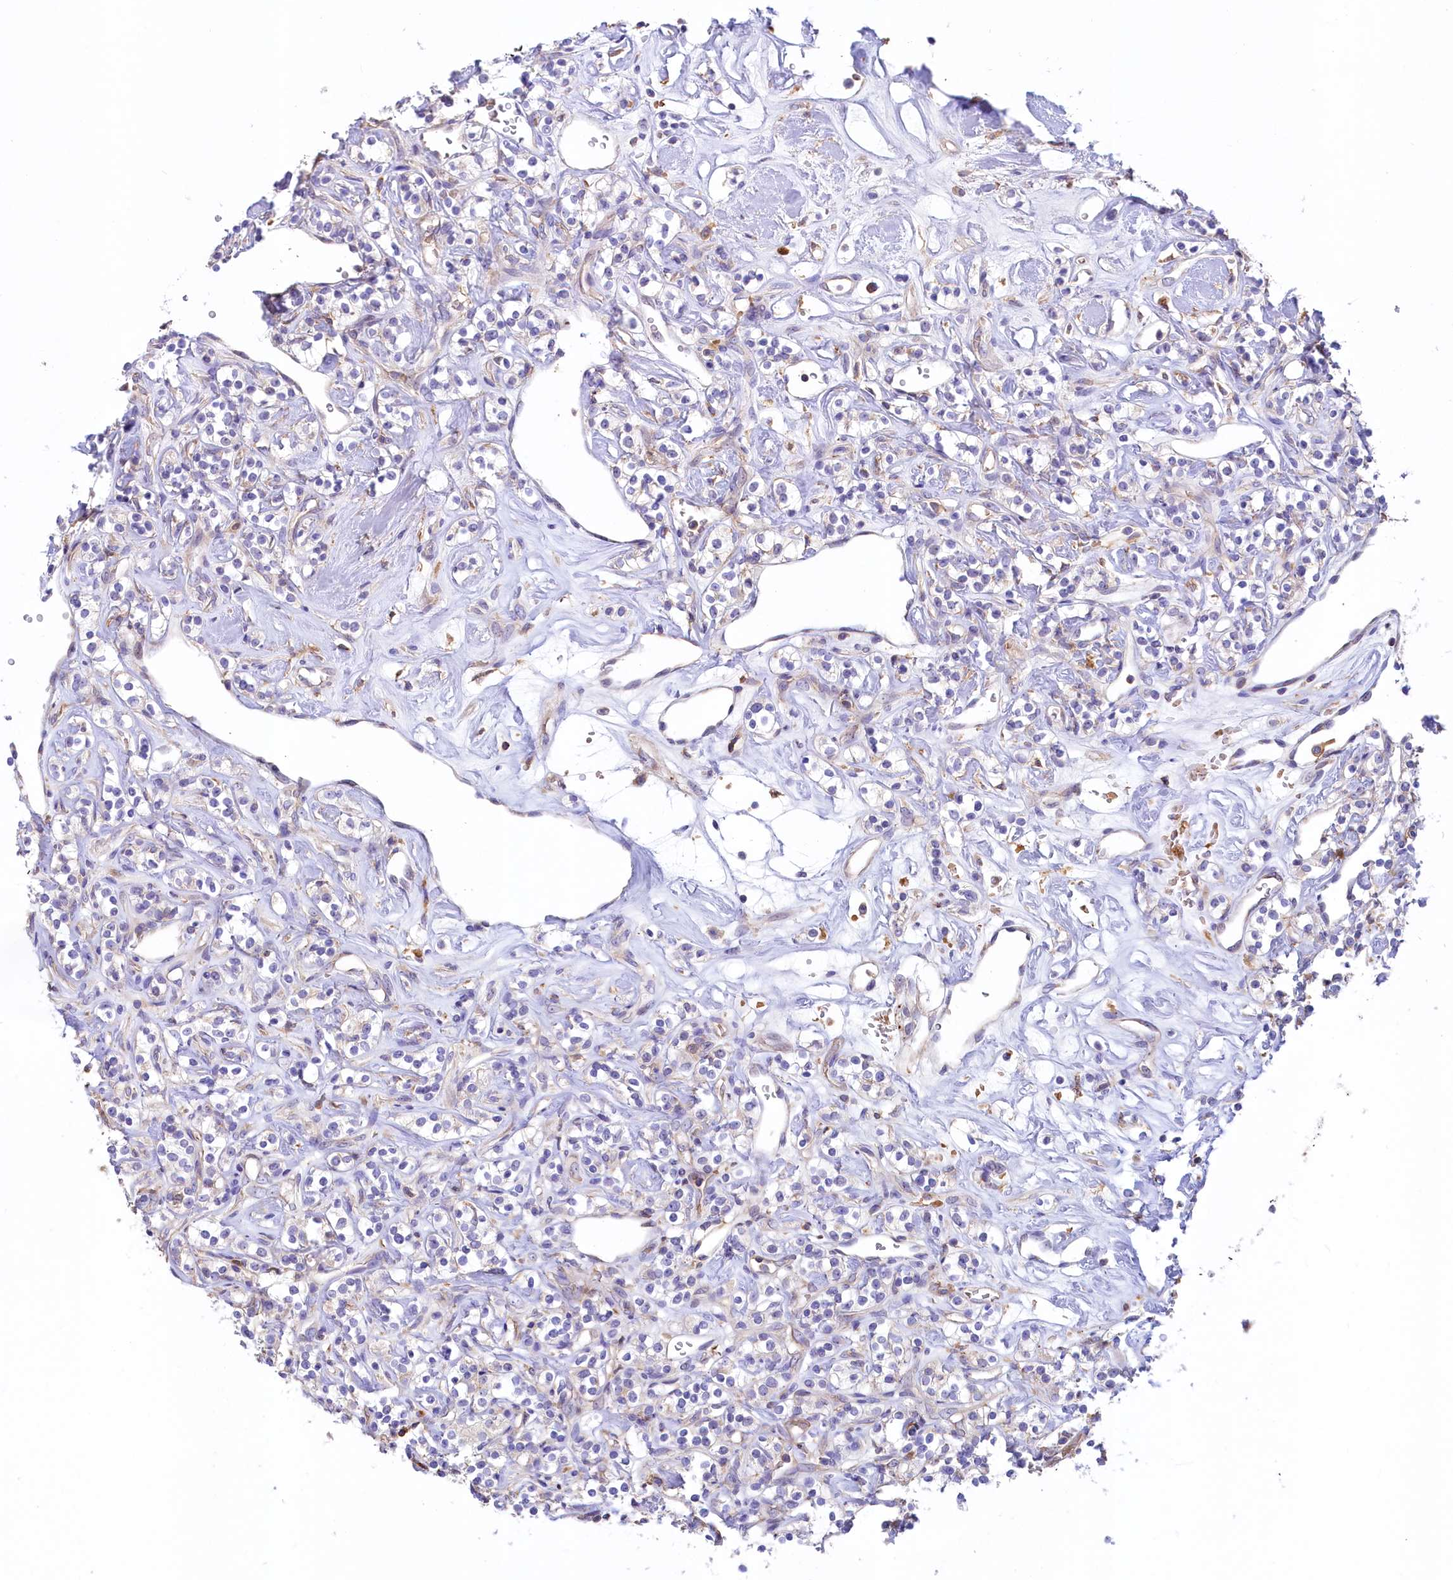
{"staining": {"intensity": "negative", "quantity": "none", "location": "none"}, "tissue": "renal cancer", "cell_type": "Tumor cells", "image_type": "cancer", "snomed": [{"axis": "morphology", "description": "Adenocarcinoma, NOS"}, {"axis": "topography", "description": "Kidney"}], "caption": "The image reveals no staining of tumor cells in renal cancer. Nuclei are stained in blue.", "gene": "HPS6", "patient": {"sex": "male", "age": 77}}